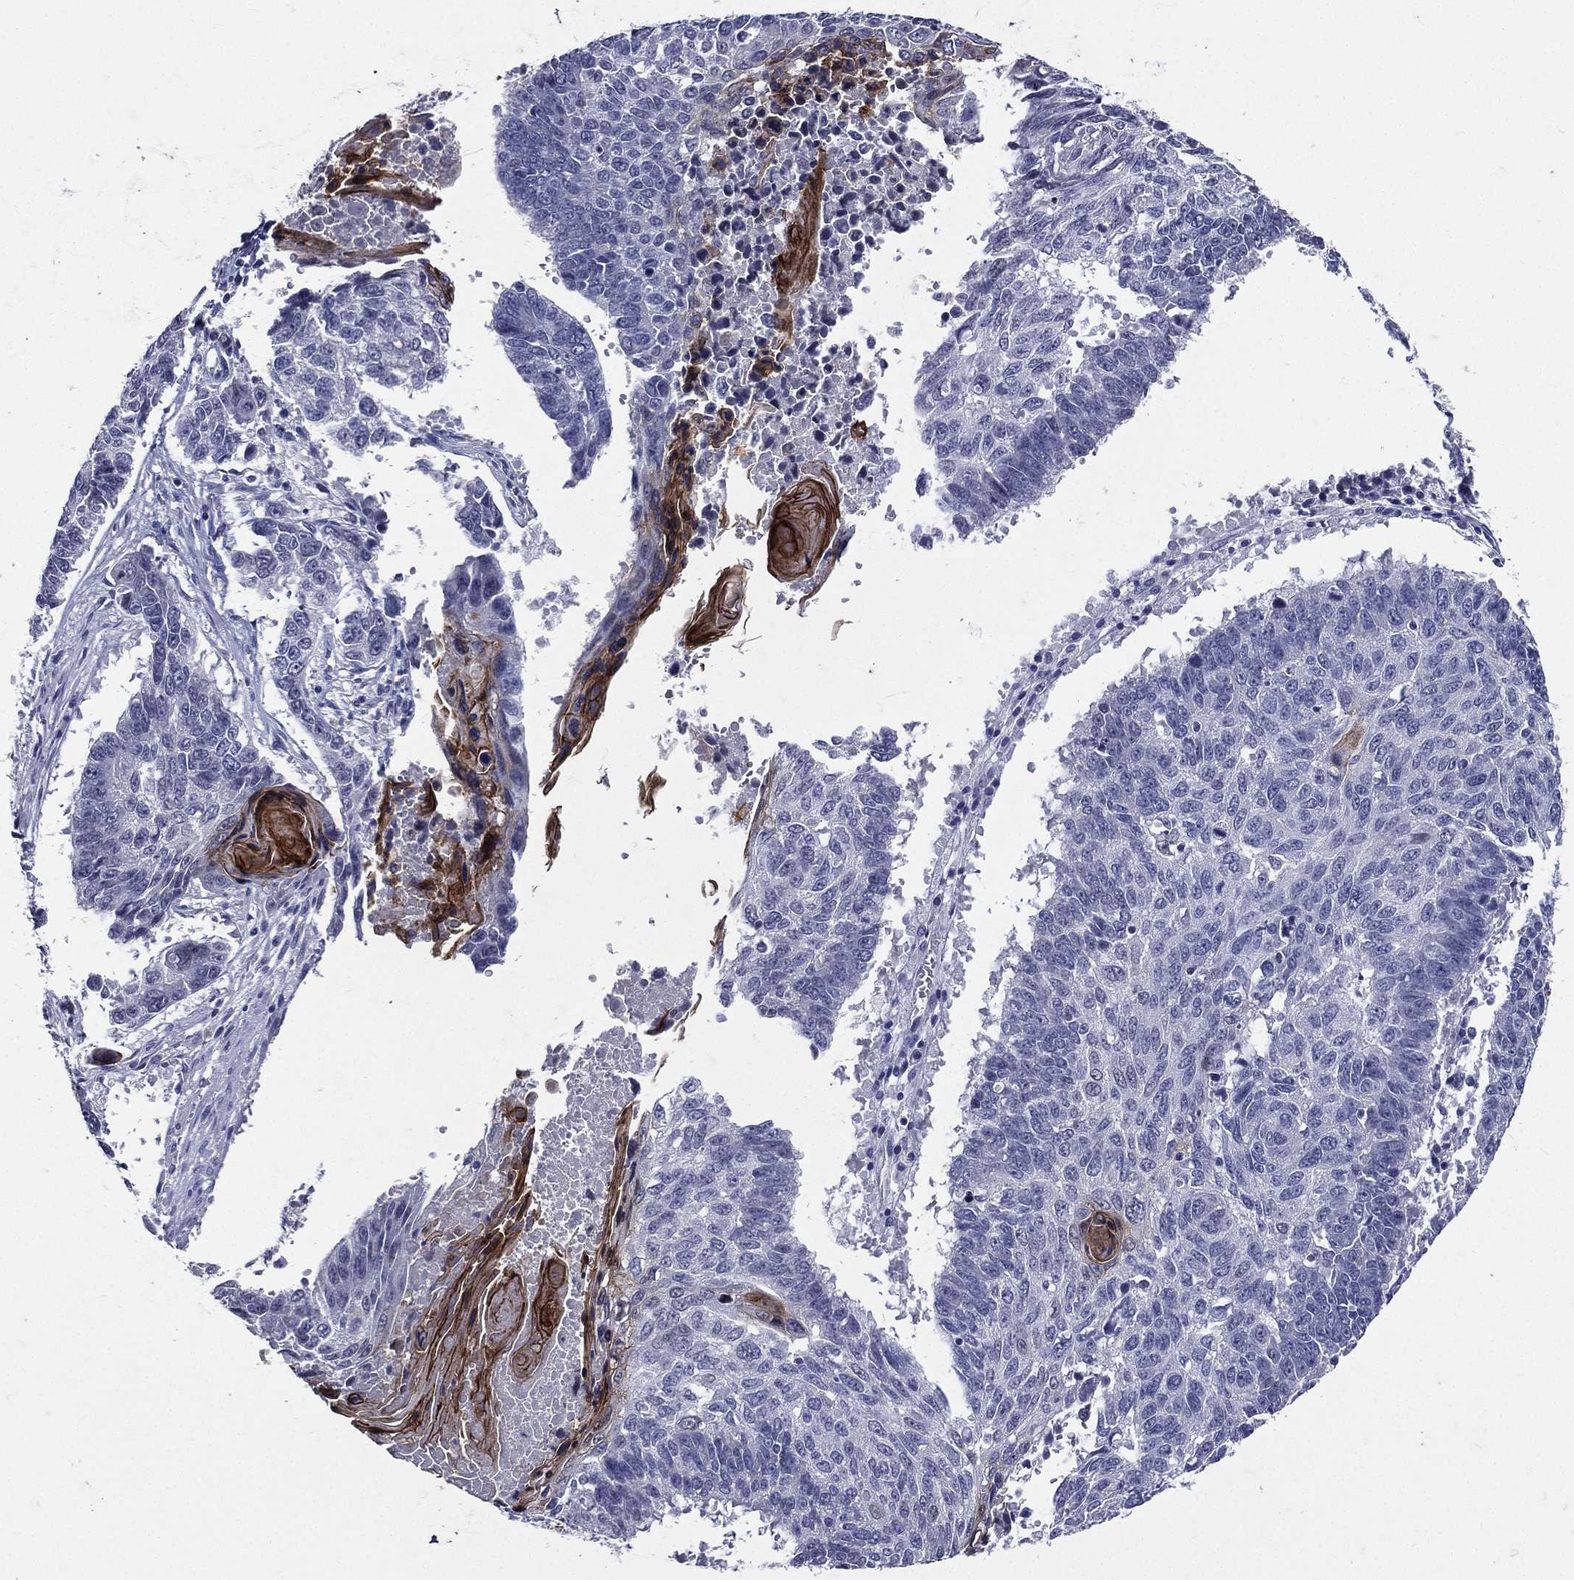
{"staining": {"intensity": "negative", "quantity": "none", "location": "none"}, "tissue": "lung cancer", "cell_type": "Tumor cells", "image_type": "cancer", "snomed": [{"axis": "morphology", "description": "Squamous cell carcinoma, NOS"}, {"axis": "topography", "description": "Lung"}], "caption": "An immunohistochemistry (IHC) histopathology image of lung cancer (squamous cell carcinoma) is shown. There is no staining in tumor cells of lung cancer (squamous cell carcinoma).", "gene": "TGM1", "patient": {"sex": "male", "age": 73}}